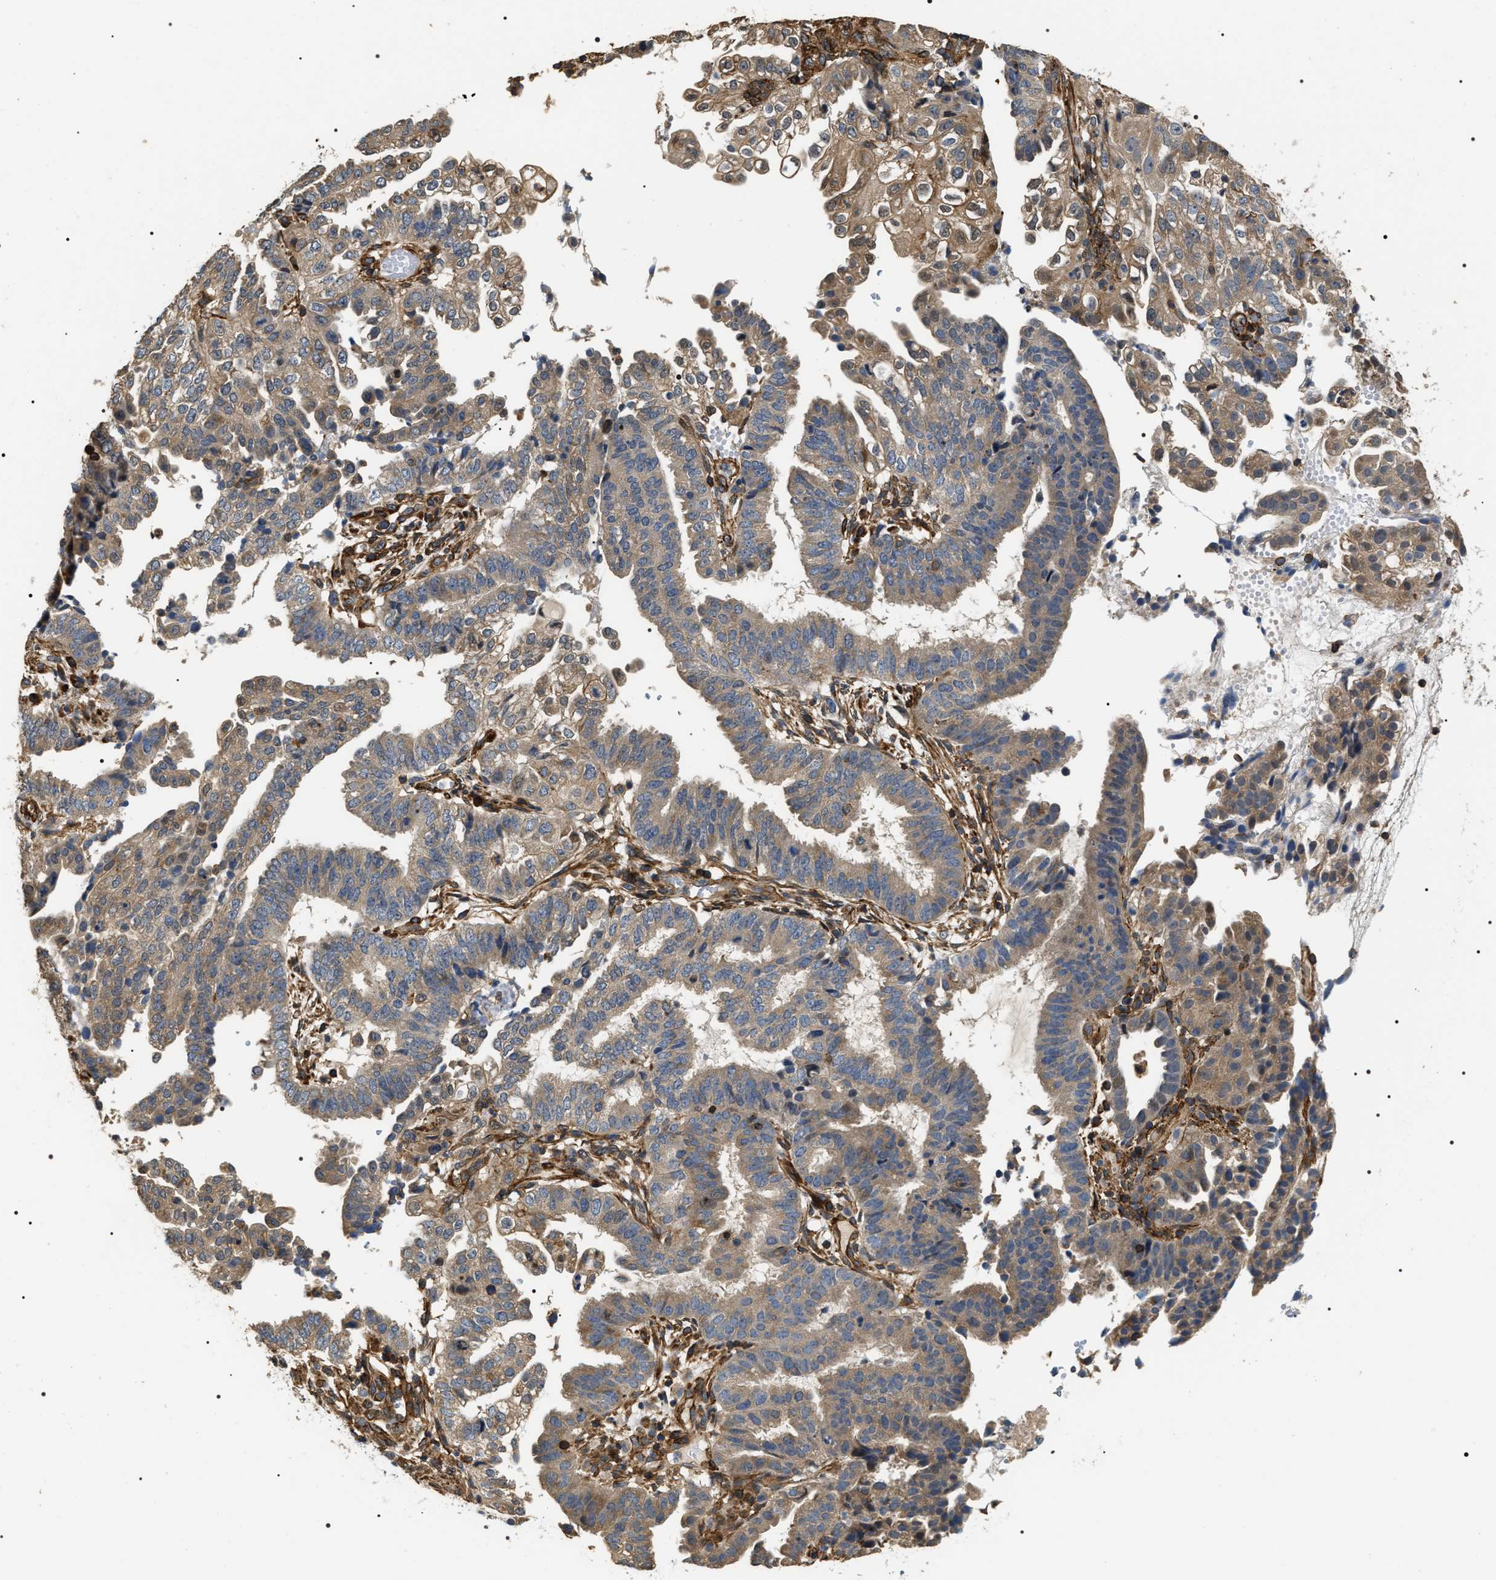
{"staining": {"intensity": "weak", "quantity": "<25%", "location": "cytoplasmic/membranous"}, "tissue": "endometrial cancer", "cell_type": "Tumor cells", "image_type": "cancer", "snomed": [{"axis": "morphology", "description": "Adenocarcinoma, NOS"}, {"axis": "topography", "description": "Endometrium"}], "caption": "The photomicrograph exhibits no staining of tumor cells in endometrial cancer (adenocarcinoma). (DAB (3,3'-diaminobenzidine) IHC with hematoxylin counter stain).", "gene": "ZC3HAV1L", "patient": {"sex": "female", "age": 51}}